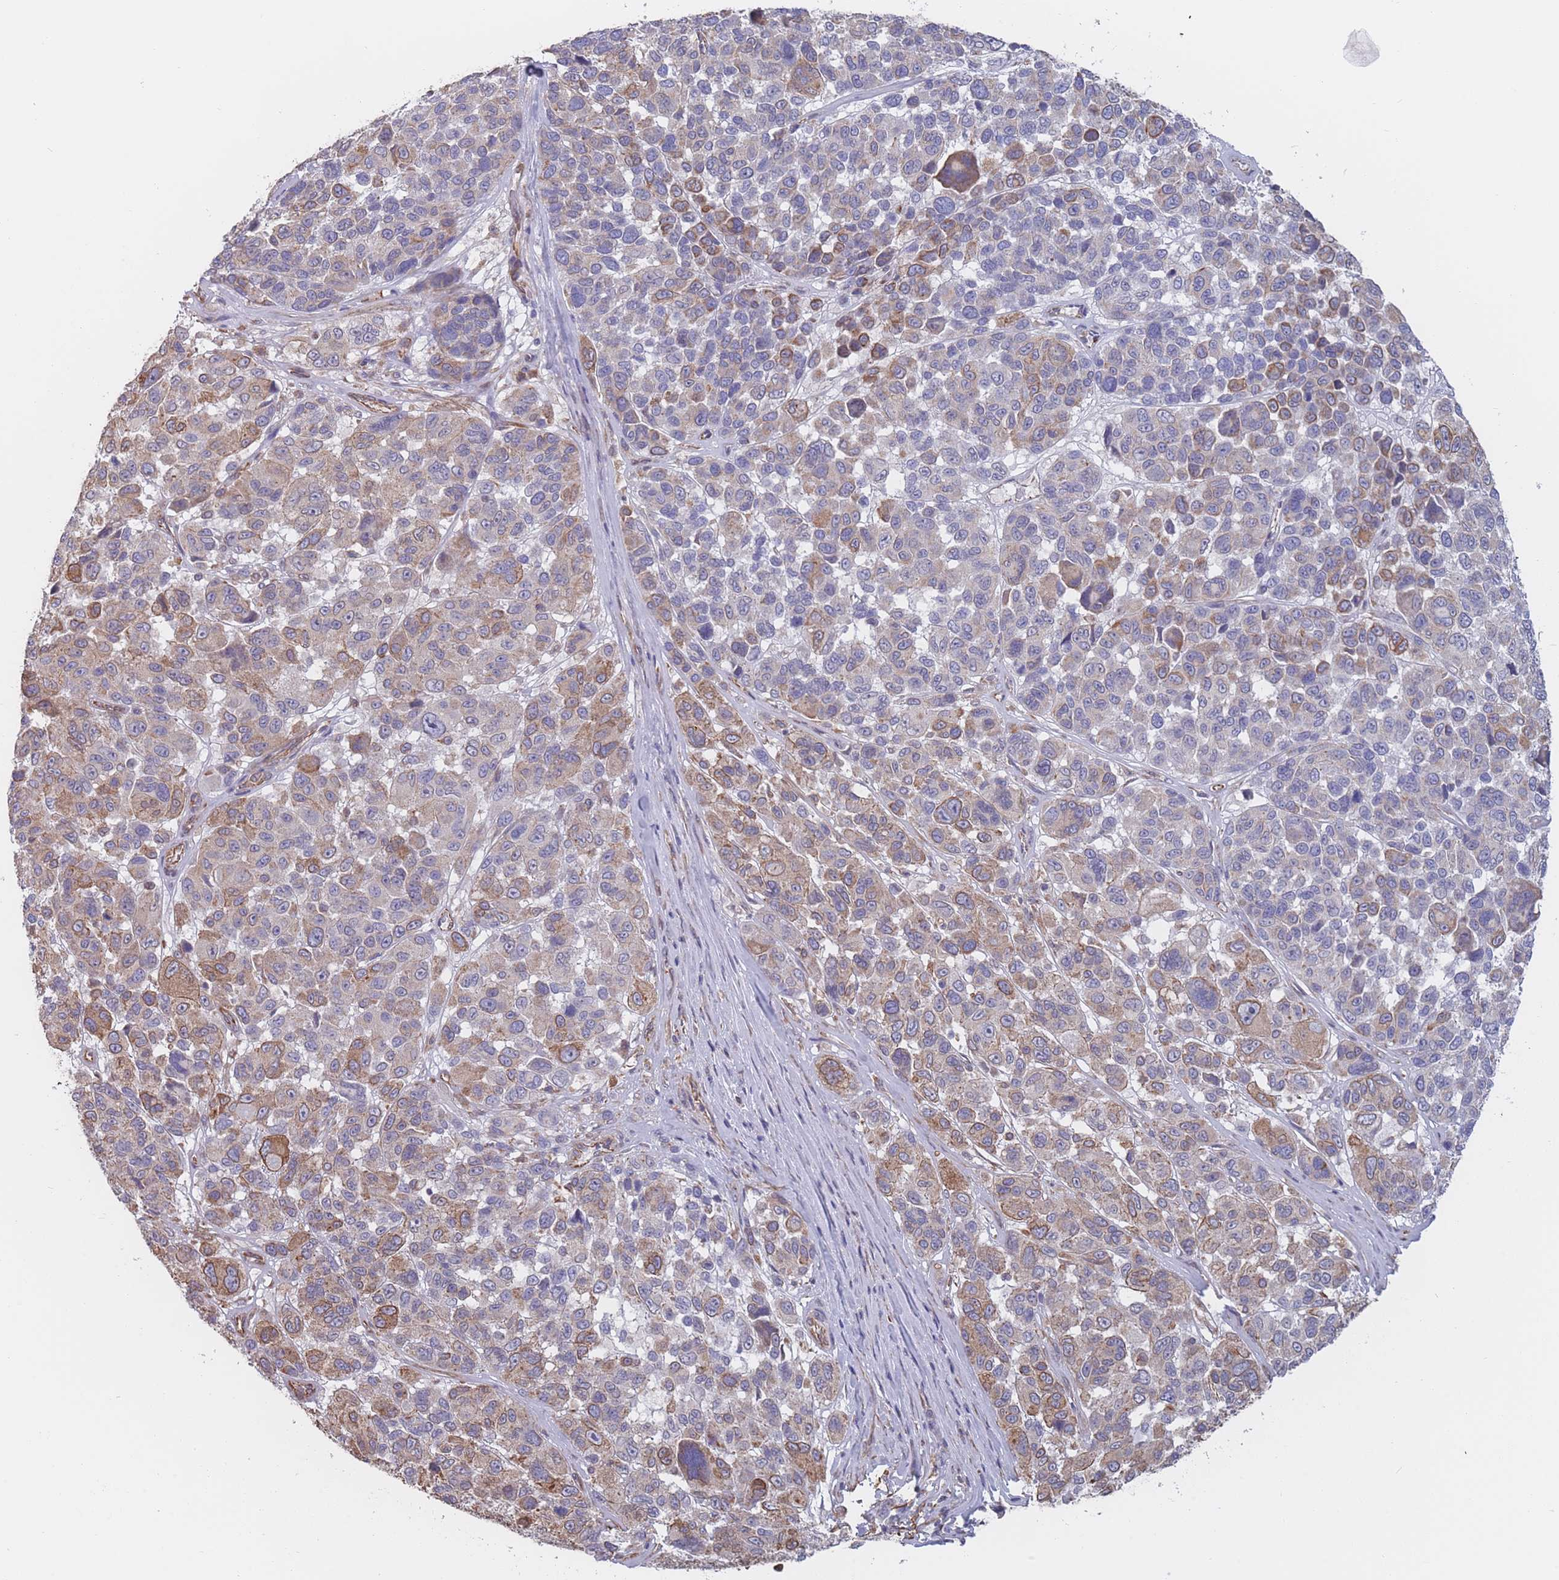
{"staining": {"intensity": "moderate", "quantity": "25%-75%", "location": "cytoplasmic/membranous"}, "tissue": "melanoma", "cell_type": "Tumor cells", "image_type": "cancer", "snomed": [{"axis": "morphology", "description": "Malignant melanoma, NOS"}, {"axis": "topography", "description": "Skin"}], "caption": "Immunohistochemical staining of human malignant melanoma reveals medium levels of moderate cytoplasmic/membranous protein positivity in approximately 25%-75% of tumor cells. The staining is performed using DAB brown chromogen to label protein expression. The nuclei are counter-stained blue using hematoxylin.", "gene": "SLC1A6", "patient": {"sex": "female", "age": 66}}